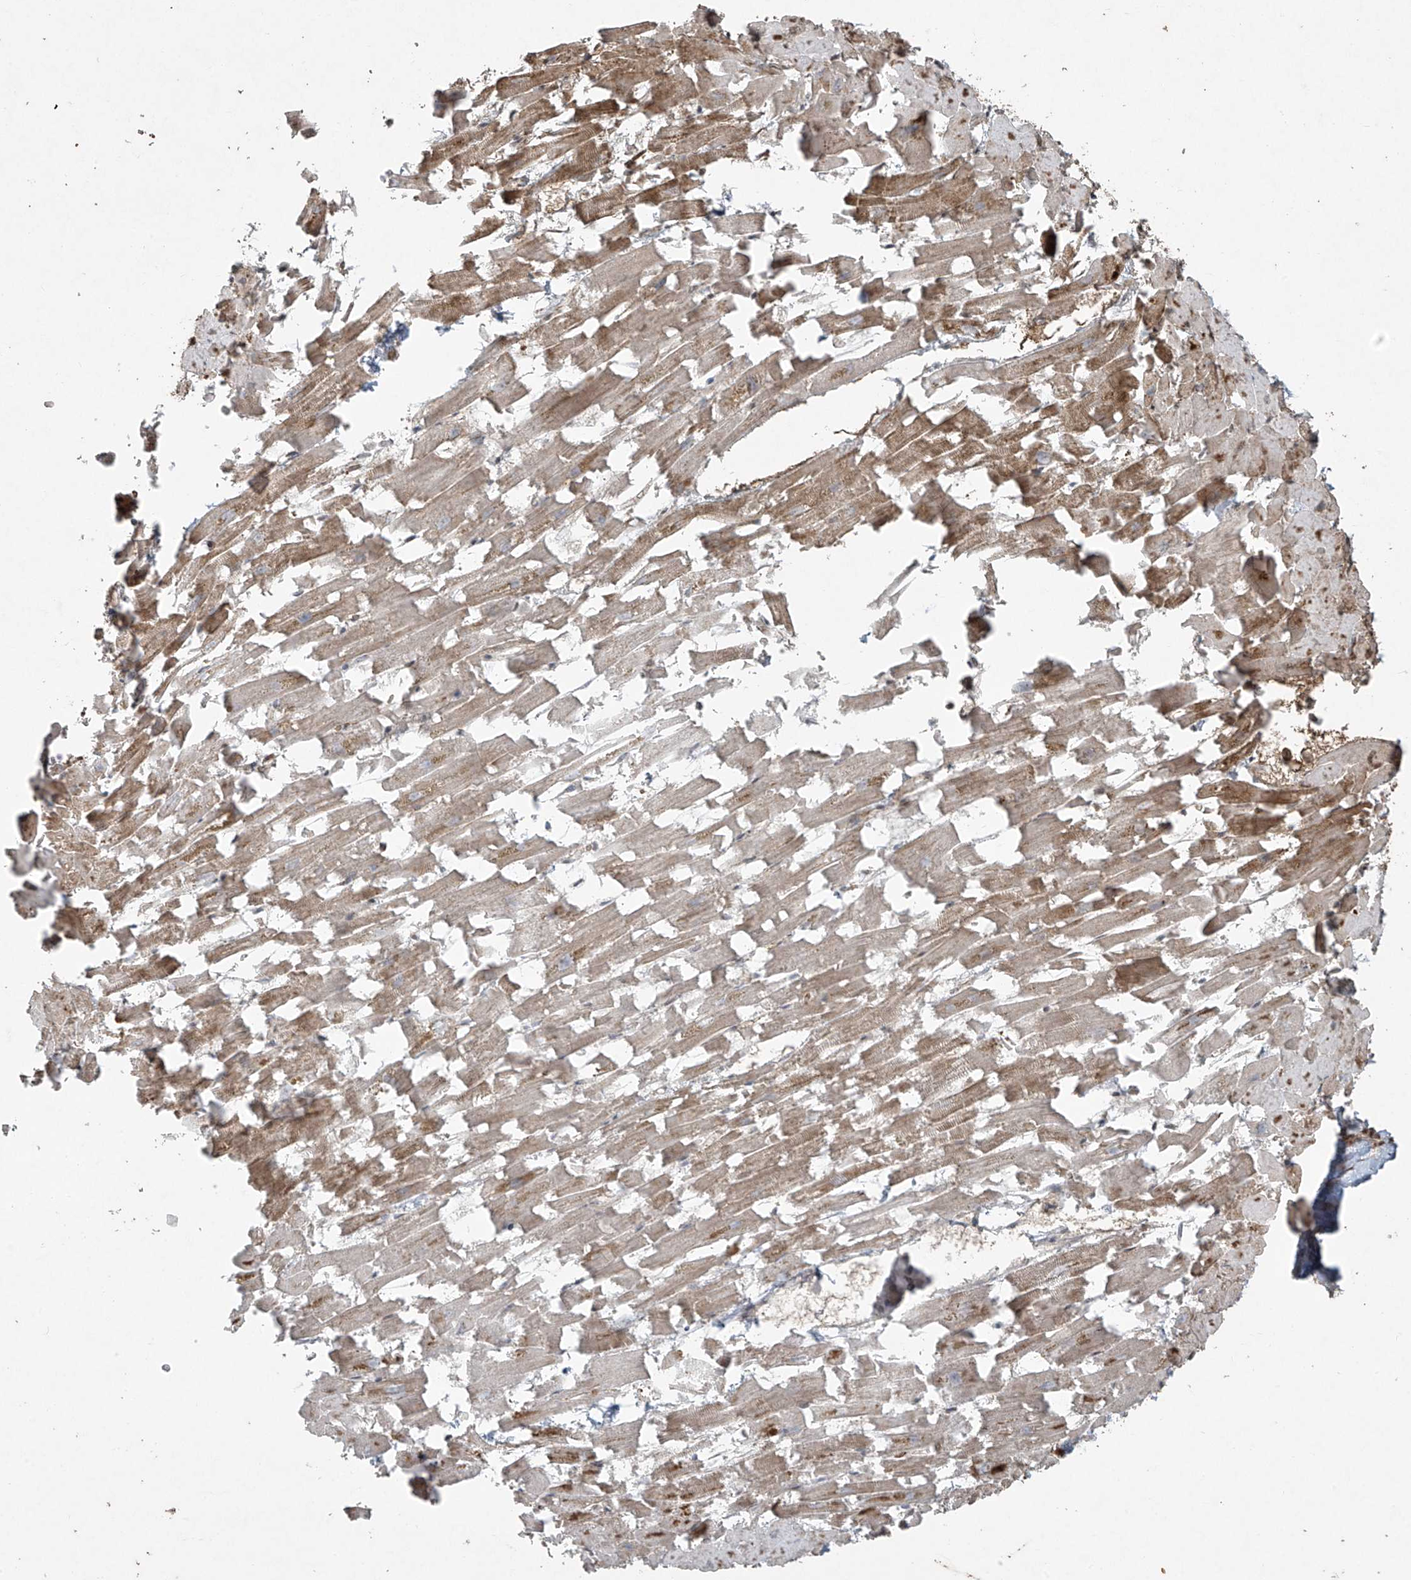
{"staining": {"intensity": "moderate", "quantity": ">75%", "location": "cytoplasmic/membranous"}, "tissue": "heart muscle", "cell_type": "Cardiomyocytes", "image_type": "normal", "snomed": [{"axis": "morphology", "description": "Normal tissue, NOS"}, {"axis": "topography", "description": "Heart"}], "caption": "Immunohistochemical staining of normal human heart muscle reveals moderate cytoplasmic/membranous protein staining in approximately >75% of cardiomyocytes.", "gene": "TTC22", "patient": {"sex": "female", "age": 64}}